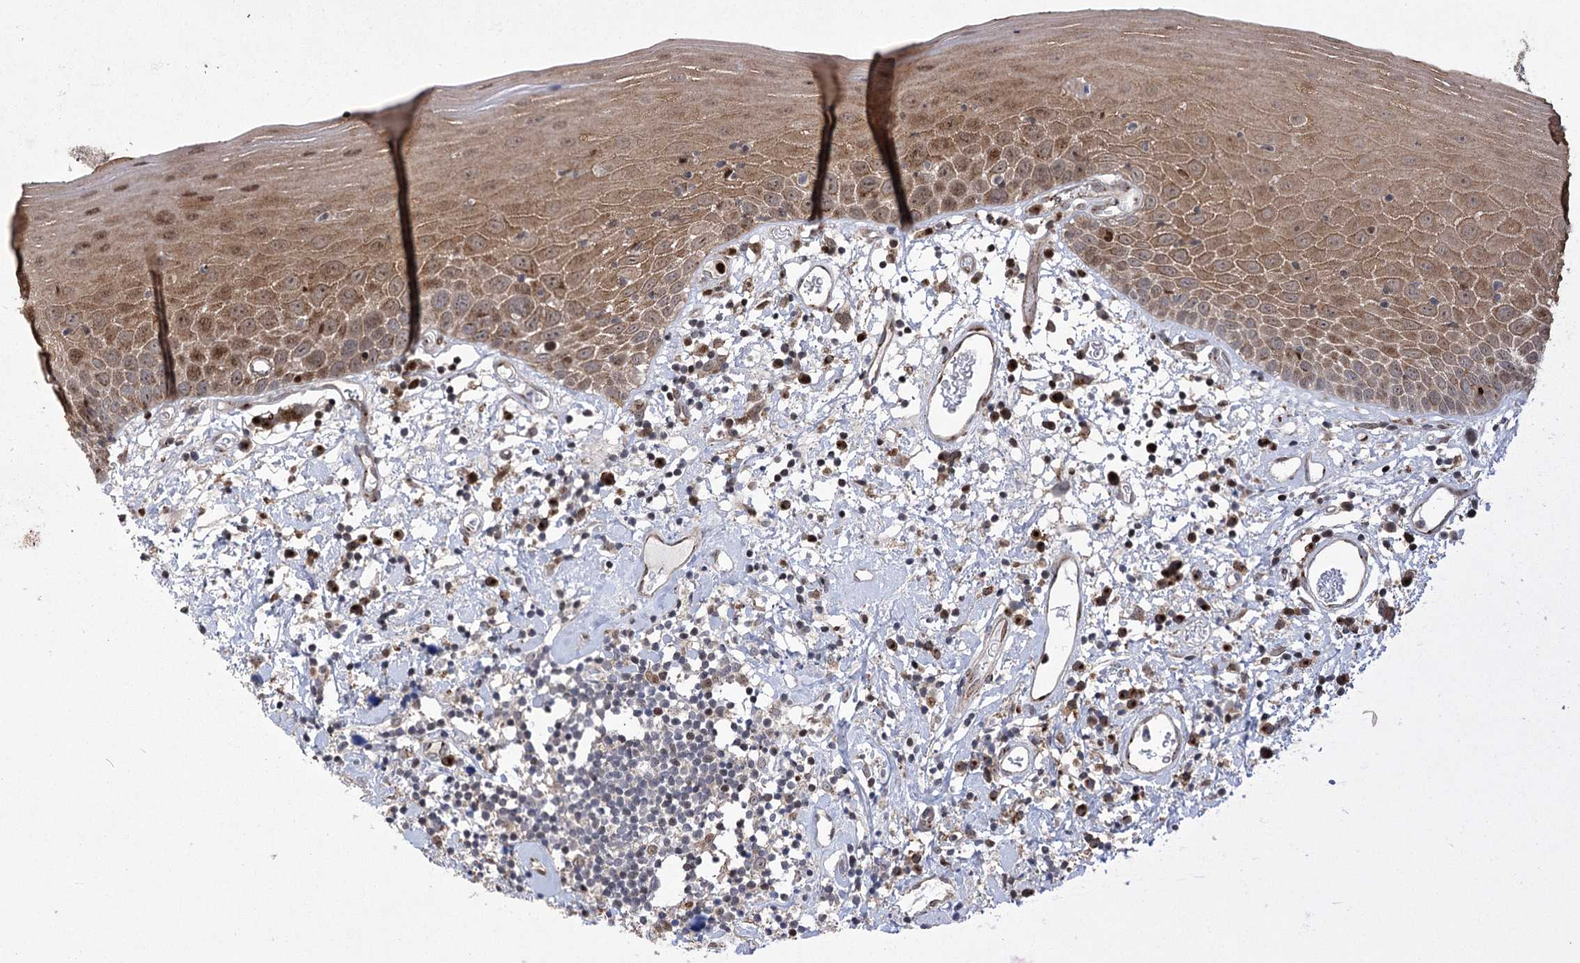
{"staining": {"intensity": "moderate", "quantity": ">75%", "location": "cytoplasmic/membranous"}, "tissue": "oral mucosa", "cell_type": "Squamous epithelial cells", "image_type": "normal", "snomed": [{"axis": "morphology", "description": "Normal tissue, NOS"}, {"axis": "topography", "description": "Oral tissue"}], "caption": "Immunohistochemistry (IHC) (DAB) staining of unremarkable human oral mucosa shows moderate cytoplasmic/membranous protein positivity in about >75% of squamous epithelial cells. (DAB (3,3'-diaminobenzidine) IHC with brightfield microscopy, high magnification).", "gene": "PARM1", "patient": {"sex": "male", "age": 74}}